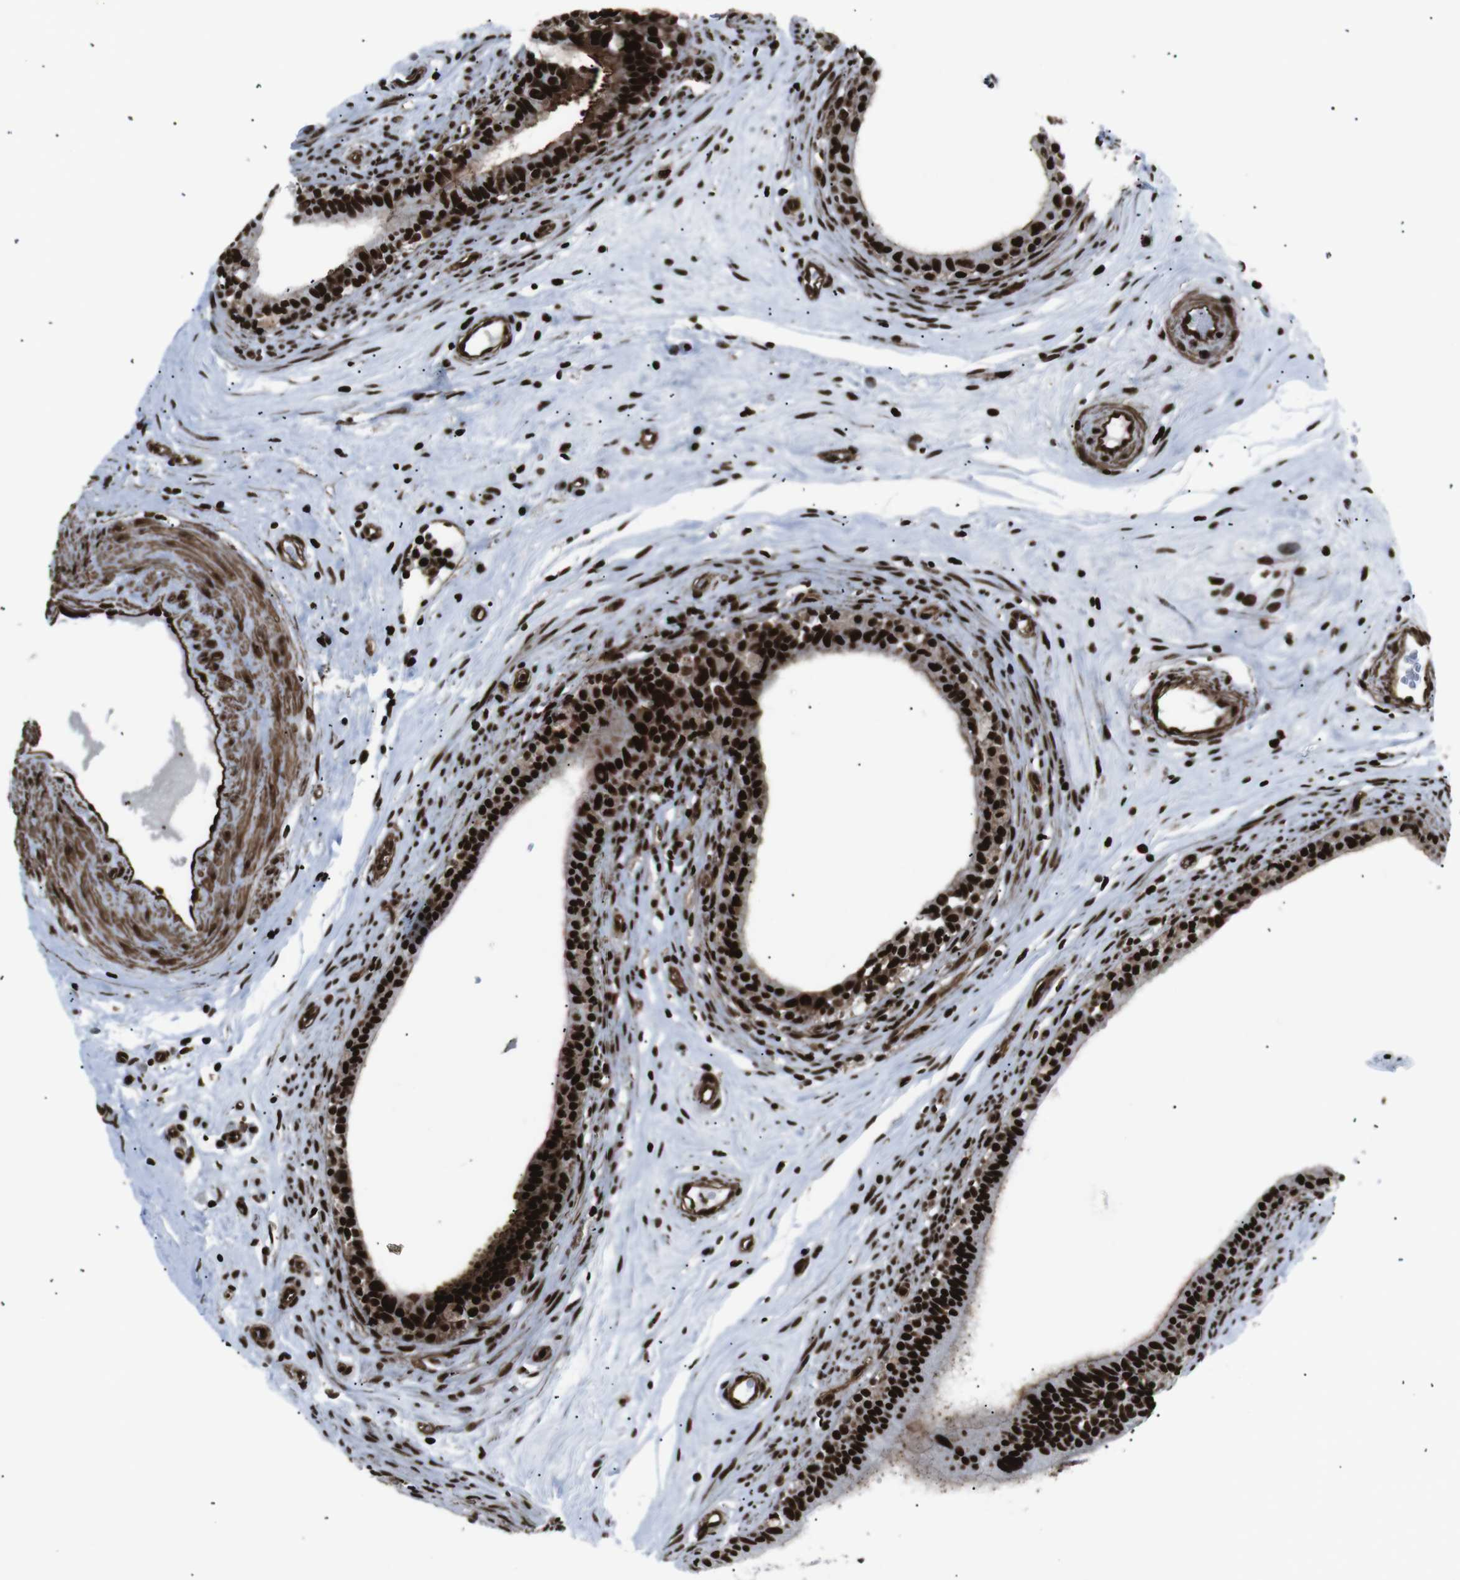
{"staining": {"intensity": "strong", "quantity": ">75%", "location": "cytoplasmic/membranous,nuclear"}, "tissue": "epididymis", "cell_type": "Glandular cells", "image_type": "normal", "snomed": [{"axis": "morphology", "description": "Normal tissue, NOS"}, {"axis": "morphology", "description": "Inflammation, NOS"}, {"axis": "topography", "description": "Epididymis"}], "caption": "The histopathology image displays a brown stain indicating the presence of a protein in the cytoplasmic/membranous,nuclear of glandular cells in epididymis. The protein is stained brown, and the nuclei are stained in blue (DAB (3,3'-diaminobenzidine) IHC with brightfield microscopy, high magnification).", "gene": "HNRNPU", "patient": {"sex": "male", "age": 84}}